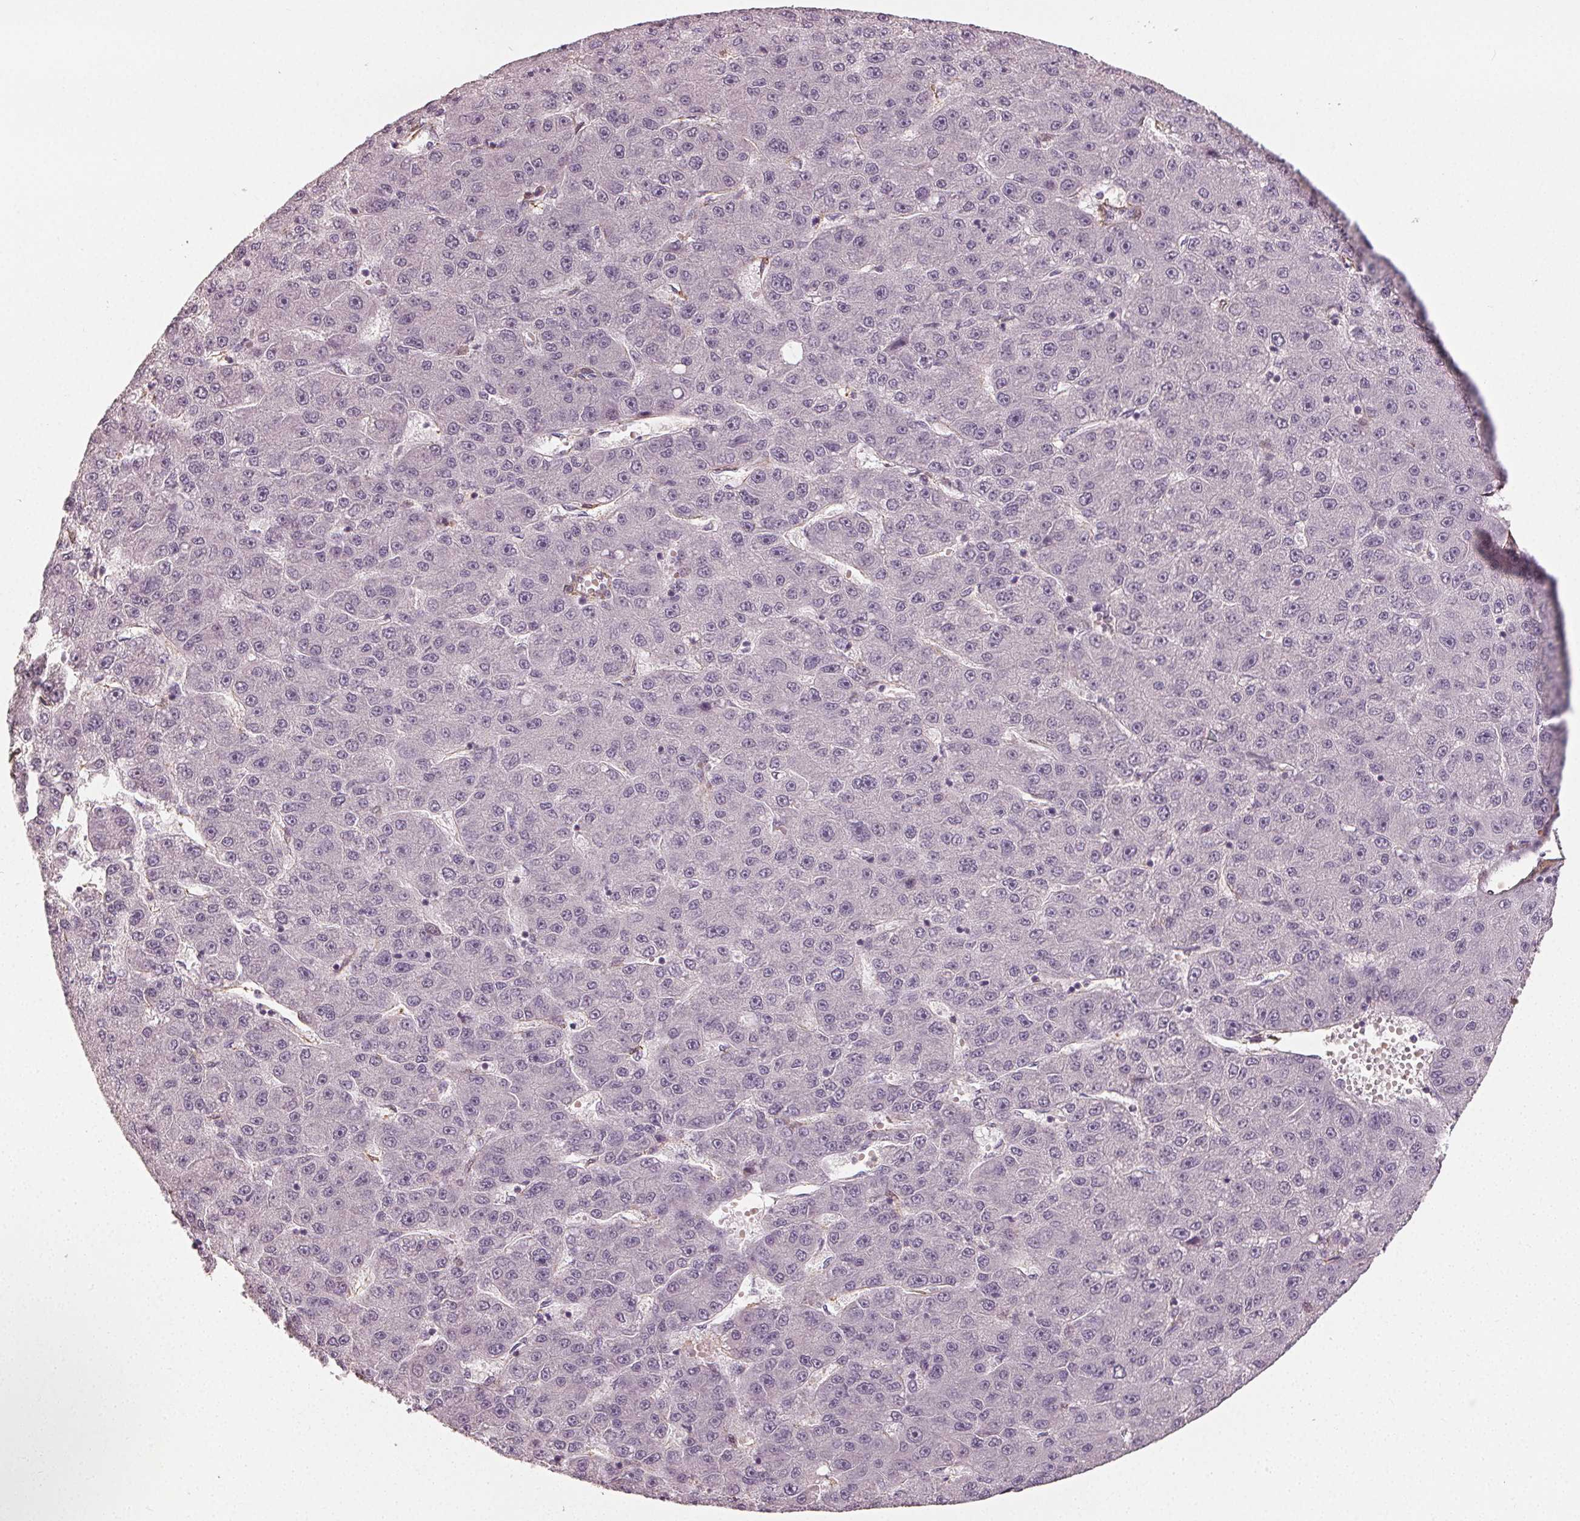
{"staining": {"intensity": "negative", "quantity": "none", "location": "none"}, "tissue": "liver cancer", "cell_type": "Tumor cells", "image_type": "cancer", "snomed": [{"axis": "morphology", "description": "Carcinoma, Hepatocellular, NOS"}, {"axis": "topography", "description": "Liver"}], "caption": "Protein analysis of liver hepatocellular carcinoma demonstrates no significant expression in tumor cells. The staining is performed using DAB (3,3'-diaminobenzidine) brown chromogen with nuclei counter-stained in using hematoxylin.", "gene": "PKP1", "patient": {"sex": "male", "age": 67}}